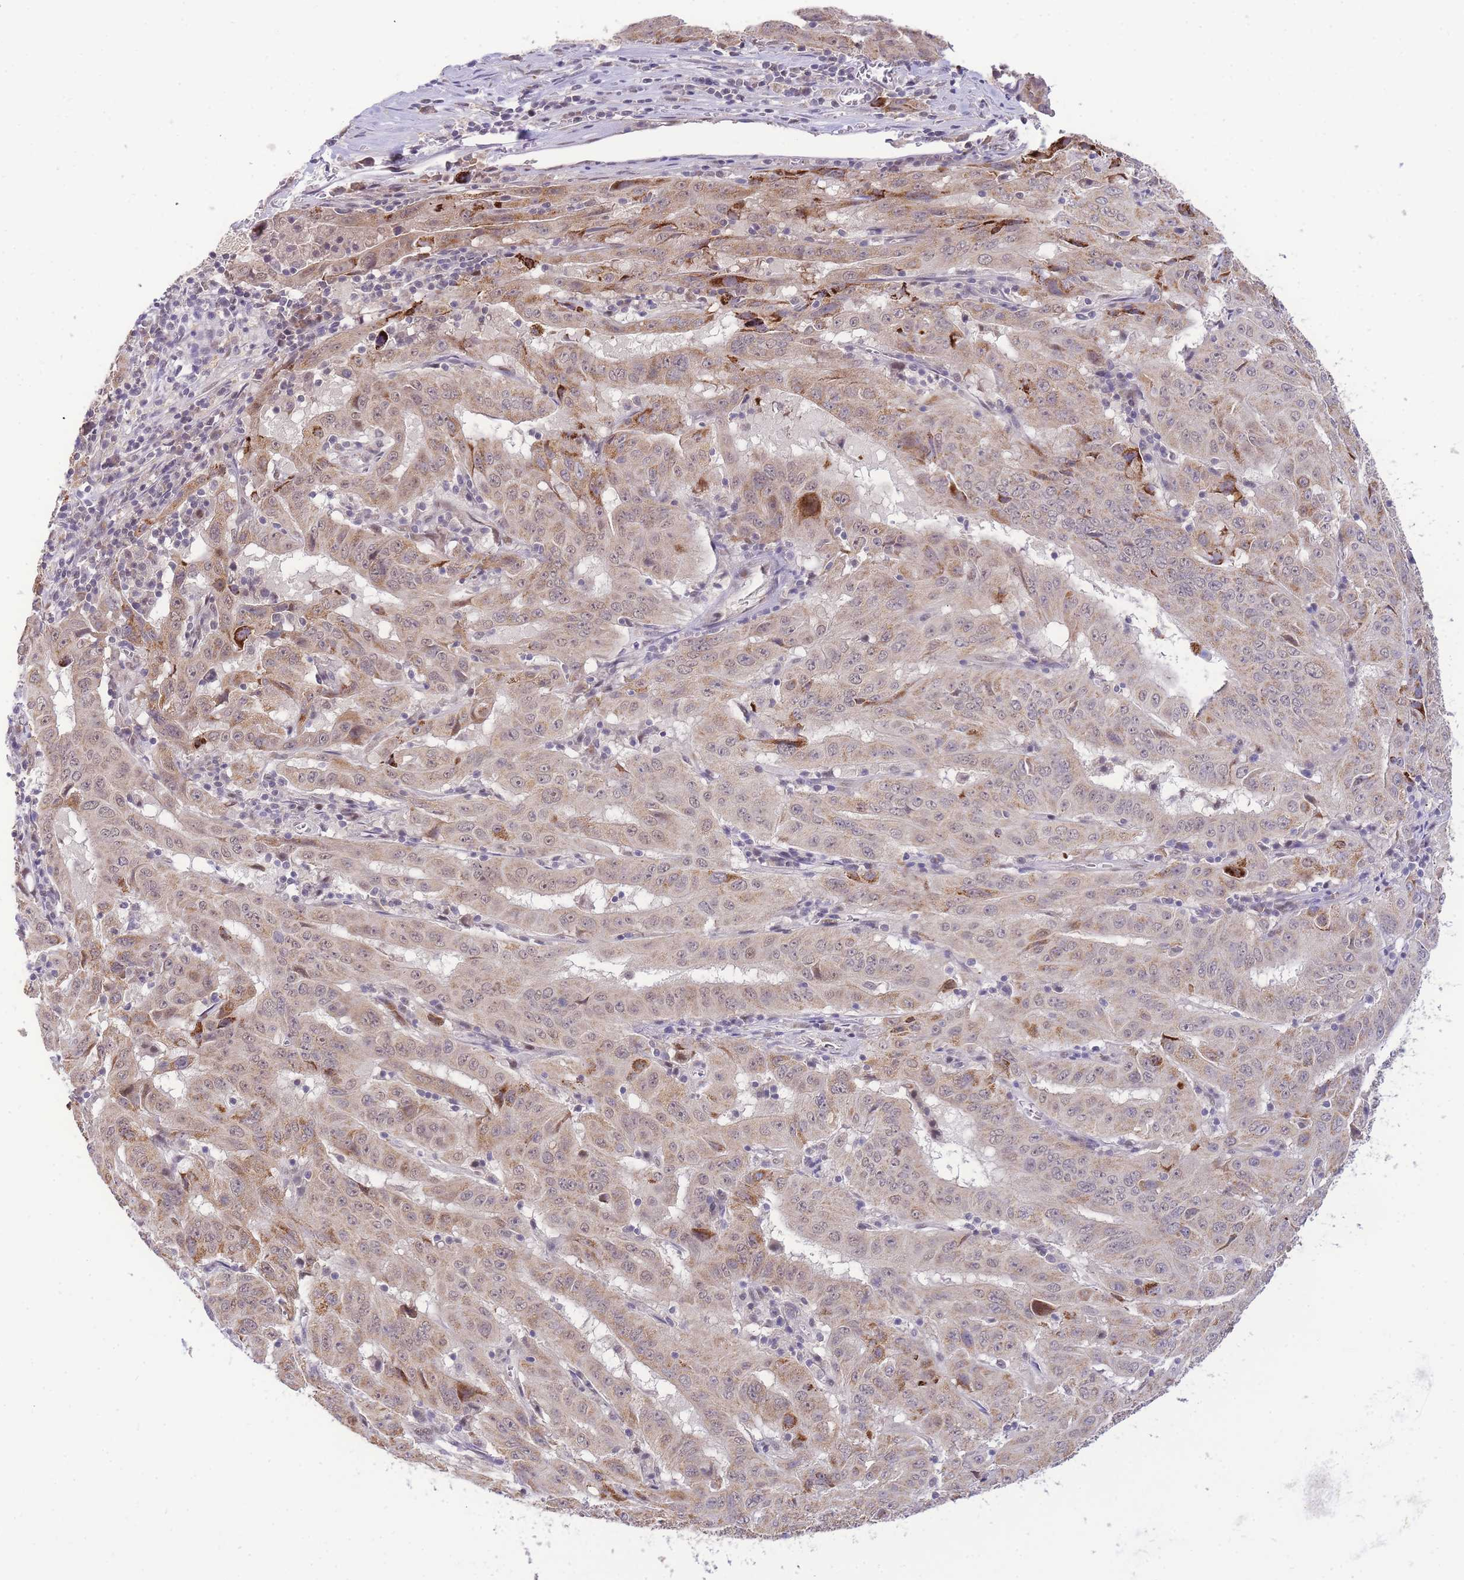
{"staining": {"intensity": "moderate", "quantity": ">75%", "location": "cytoplasmic/membranous"}, "tissue": "pancreatic cancer", "cell_type": "Tumor cells", "image_type": "cancer", "snomed": [{"axis": "morphology", "description": "Adenocarcinoma, NOS"}, {"axis": "topography", "description": "Pancreas"}], "caption": "A medium amount of moderate cytoplasmic/membranous positivity is seen in approximately >75% of tumor cells in adenocarcinoma (pancreatic) tissue. The protein of interest is stained brown, and the nuclei are stained in blue (DAB (3,3'-diaminobenzidine) IHC with brightfield microscopy, high magnification).", "gene": "PUS10", "patient": {"sex": "male", "age": 63}}